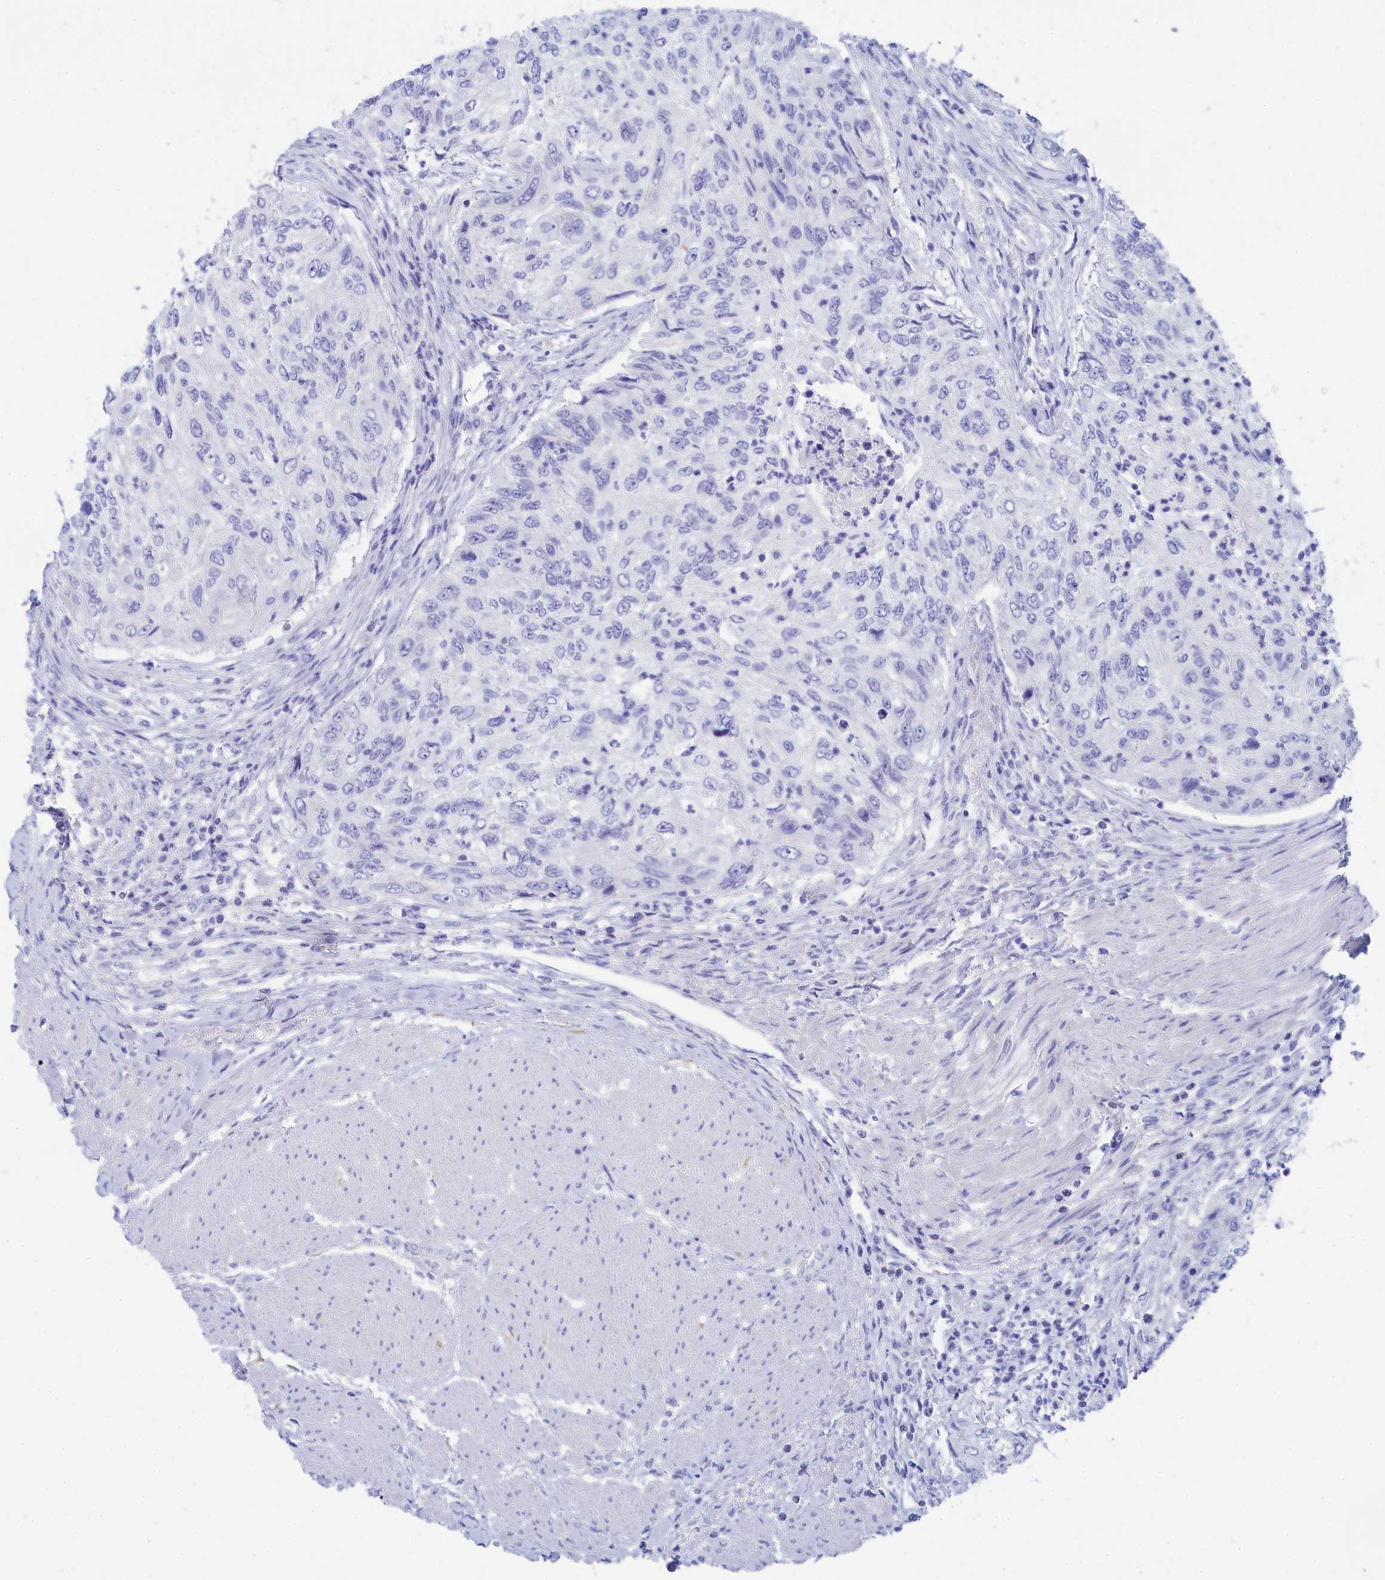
{"staining": {"intensity": "negative", "quantity": "none", "location": "none"}, "tissue": "urothelial cancer", "cell_type": "Tumor cells", "image_type": "cancer", "snomed": [{"axis": "morphology", "description": "Urothelial carcinoma, High grade"}, {"axis": "topography", "description": "Urinary bladder"}], "caption": "There is no significant staining in tumor cells of urothelial cancer.", "gene": "TRIM10", "patient": {"sex": "female", "age": 60}}